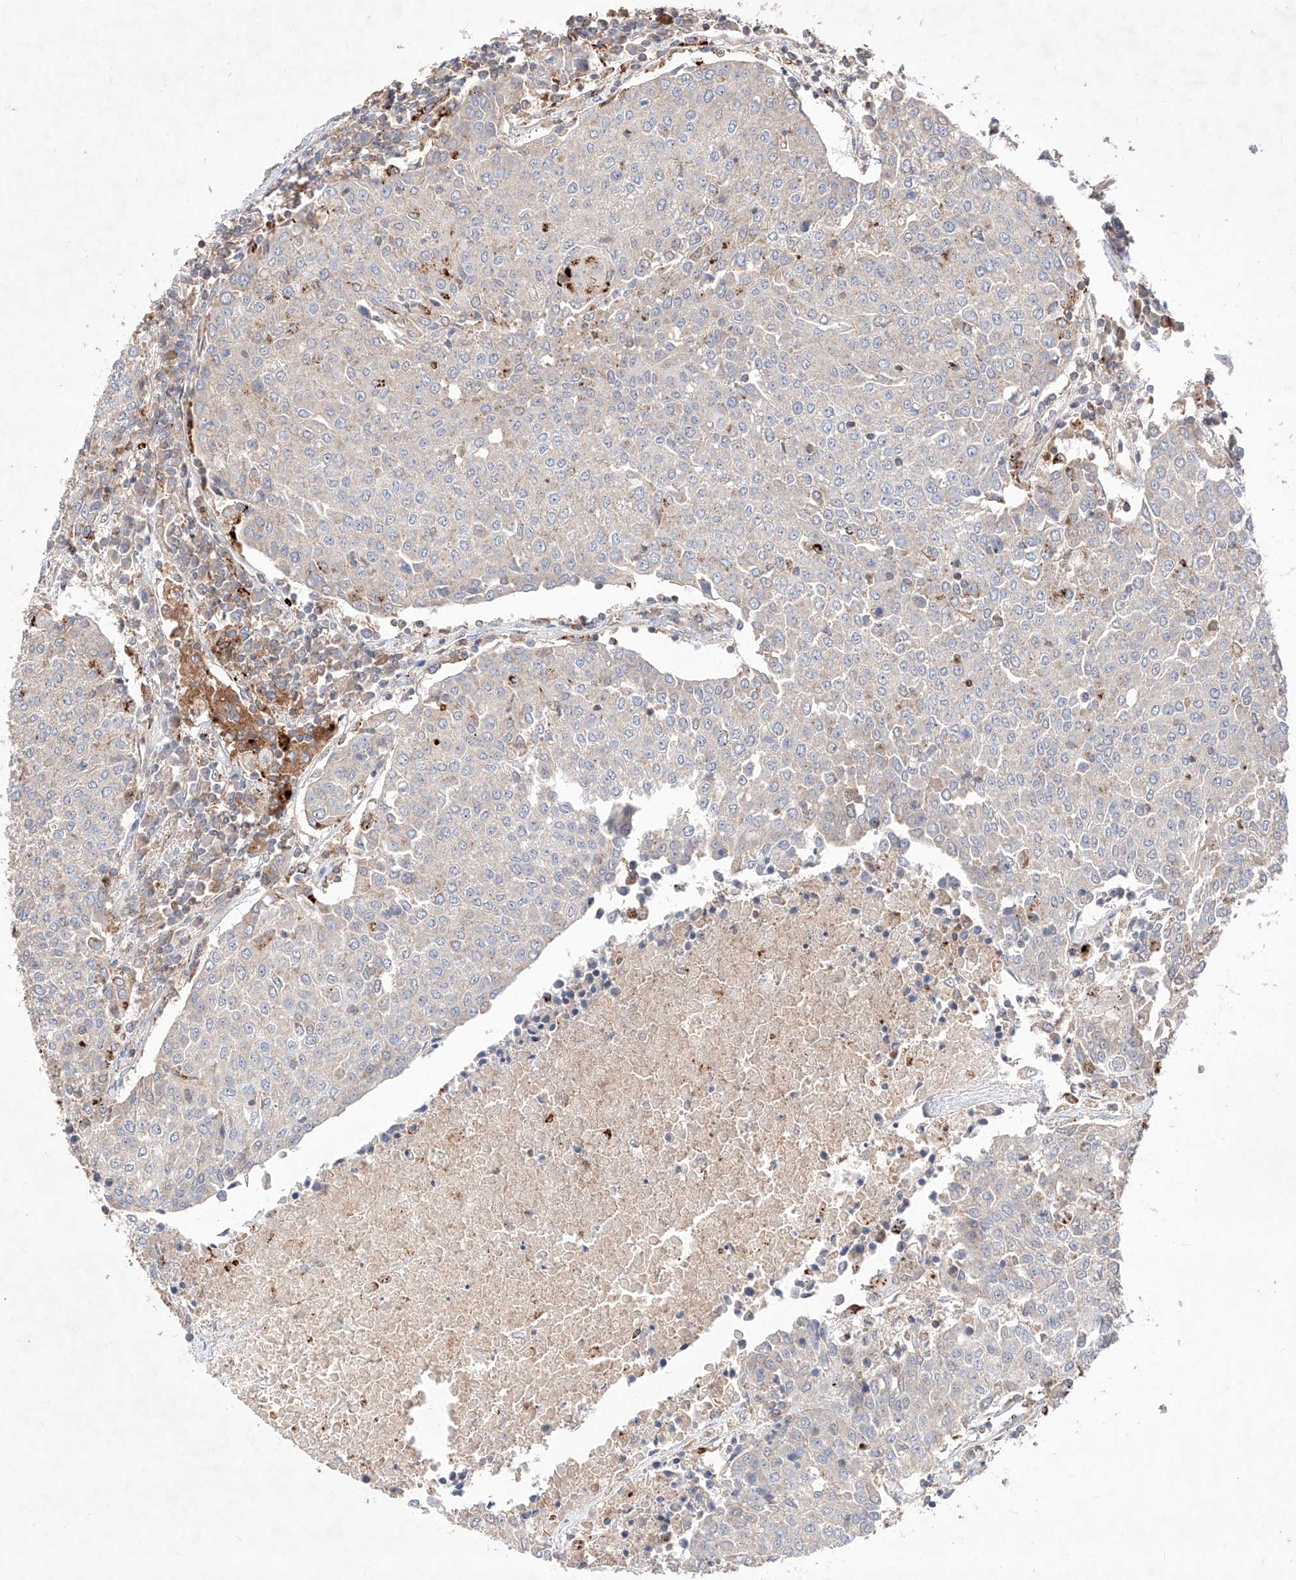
{"staining": {"intensity": "negative", "quantity": "none", "location": "none"}, "tissue": "urothelial cancer", "cell_type": "Tumor cells", "image_type": "cancer", "snomed": [{"axis": "morphology", "description": "Urothelial carcinoma, High grade"}, {"axis": "topography", "description": "Urinary bladder"}], "caption": "This image is of urothelial carcinoma (high-grade) stained with immunohistochemistry (IHC) to label a protein in brown with the nuclei are counter-stained blue. There is no positivity in tumor cells.", "gene": "TSNAX", "patient": {"sex": "female", "age": 85}}